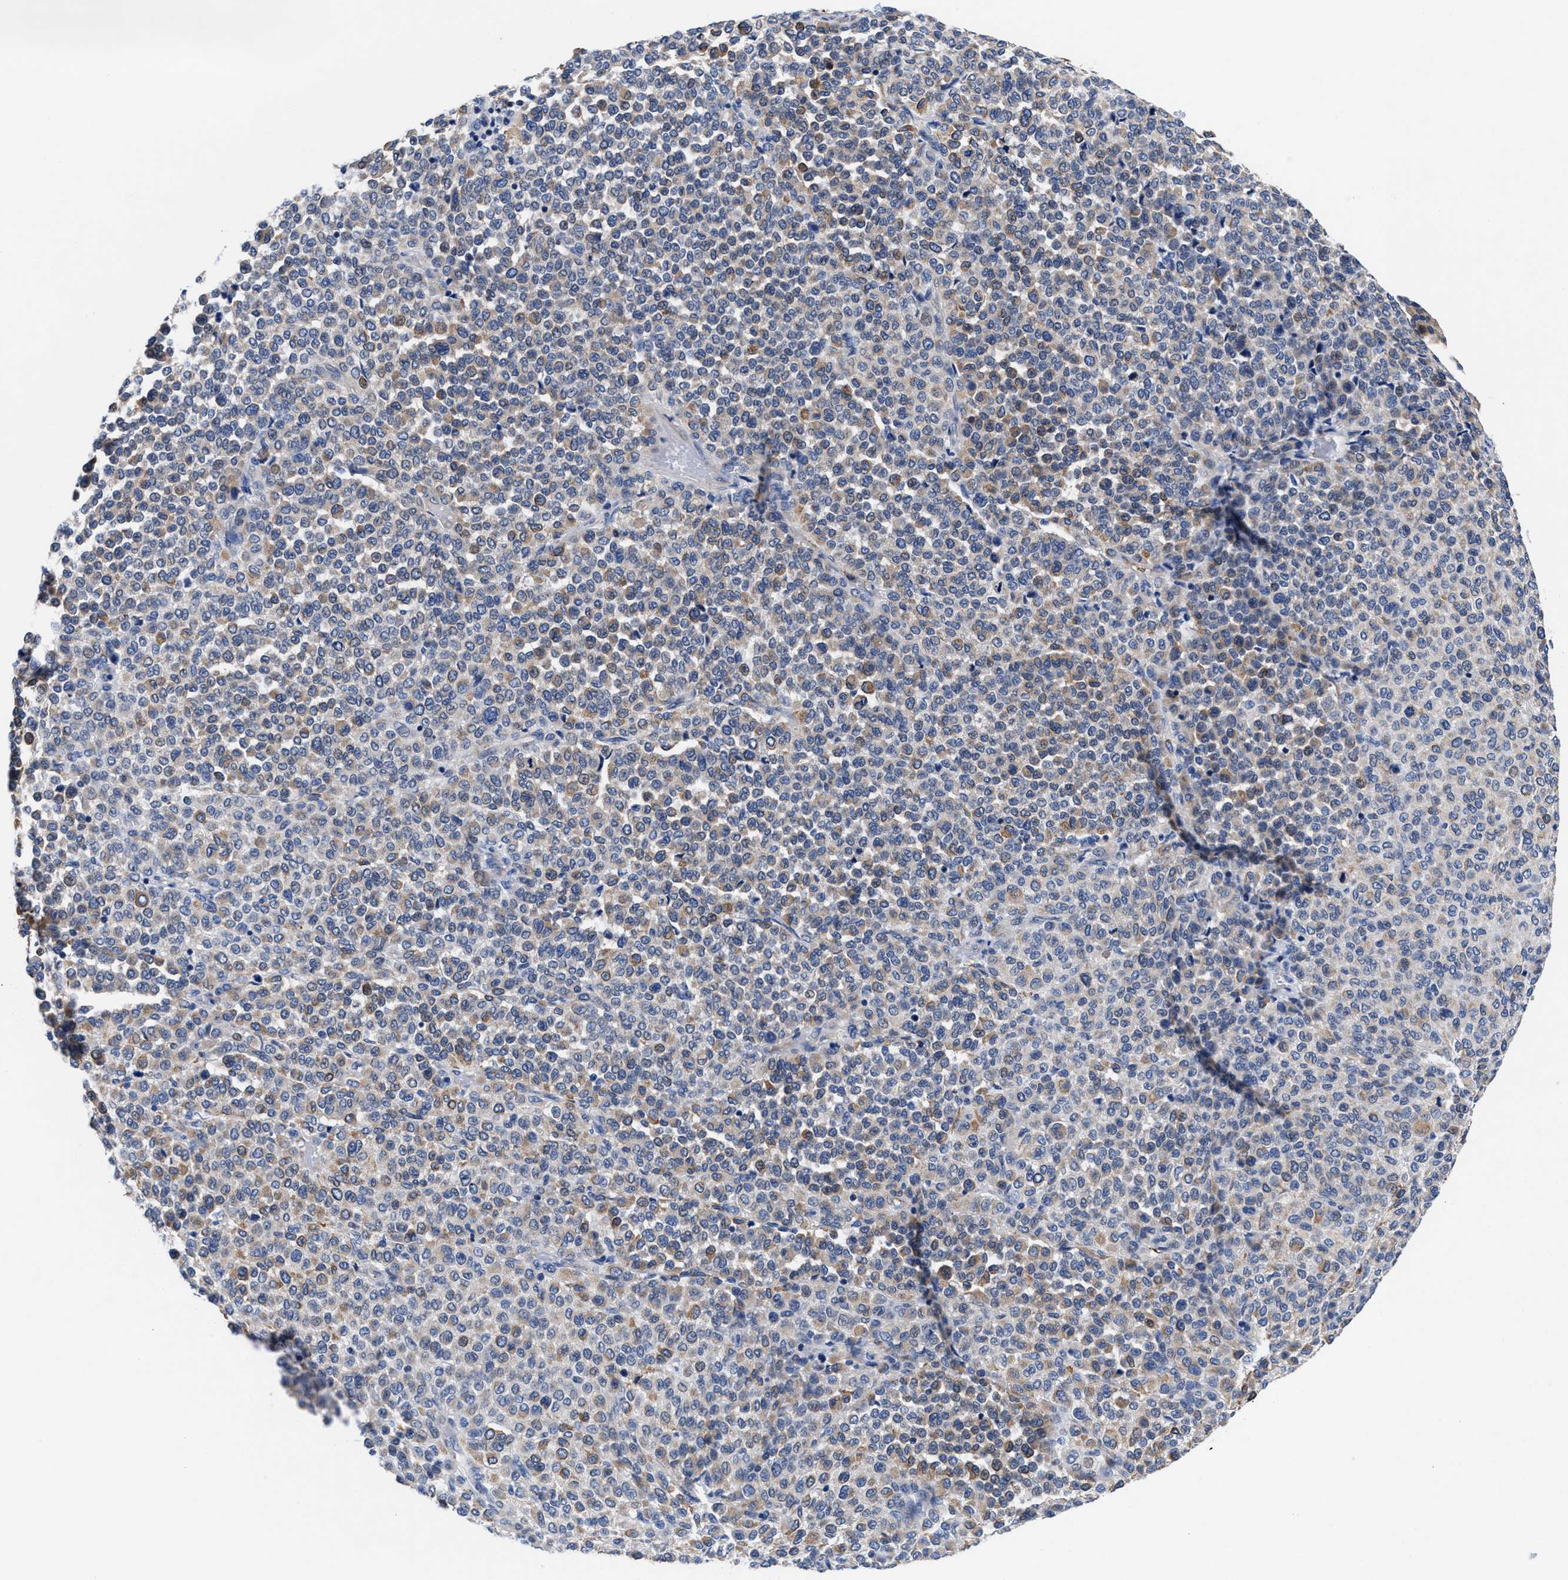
{"staining": {"intensity": "weak", "quantity": "25%-75%", "location": "cytoplasmic/membranous"}, "tissue": "melanoma", "cell_type": "Tumor cells", "image_type": "cancer", "snomed": [{"axis": "morphology", "description": "Malignant melanoma, Metastatic site"}, {"axis": "topography", "description": "Pancreas"}], "caption": "Protein staining of melanoma tissue shows weak cytoplasmic/membranous staining in approximately 25%-75% of tumor cells.", "gene": "DHRS13", "patient": {"sex": "female", "age": 30}}